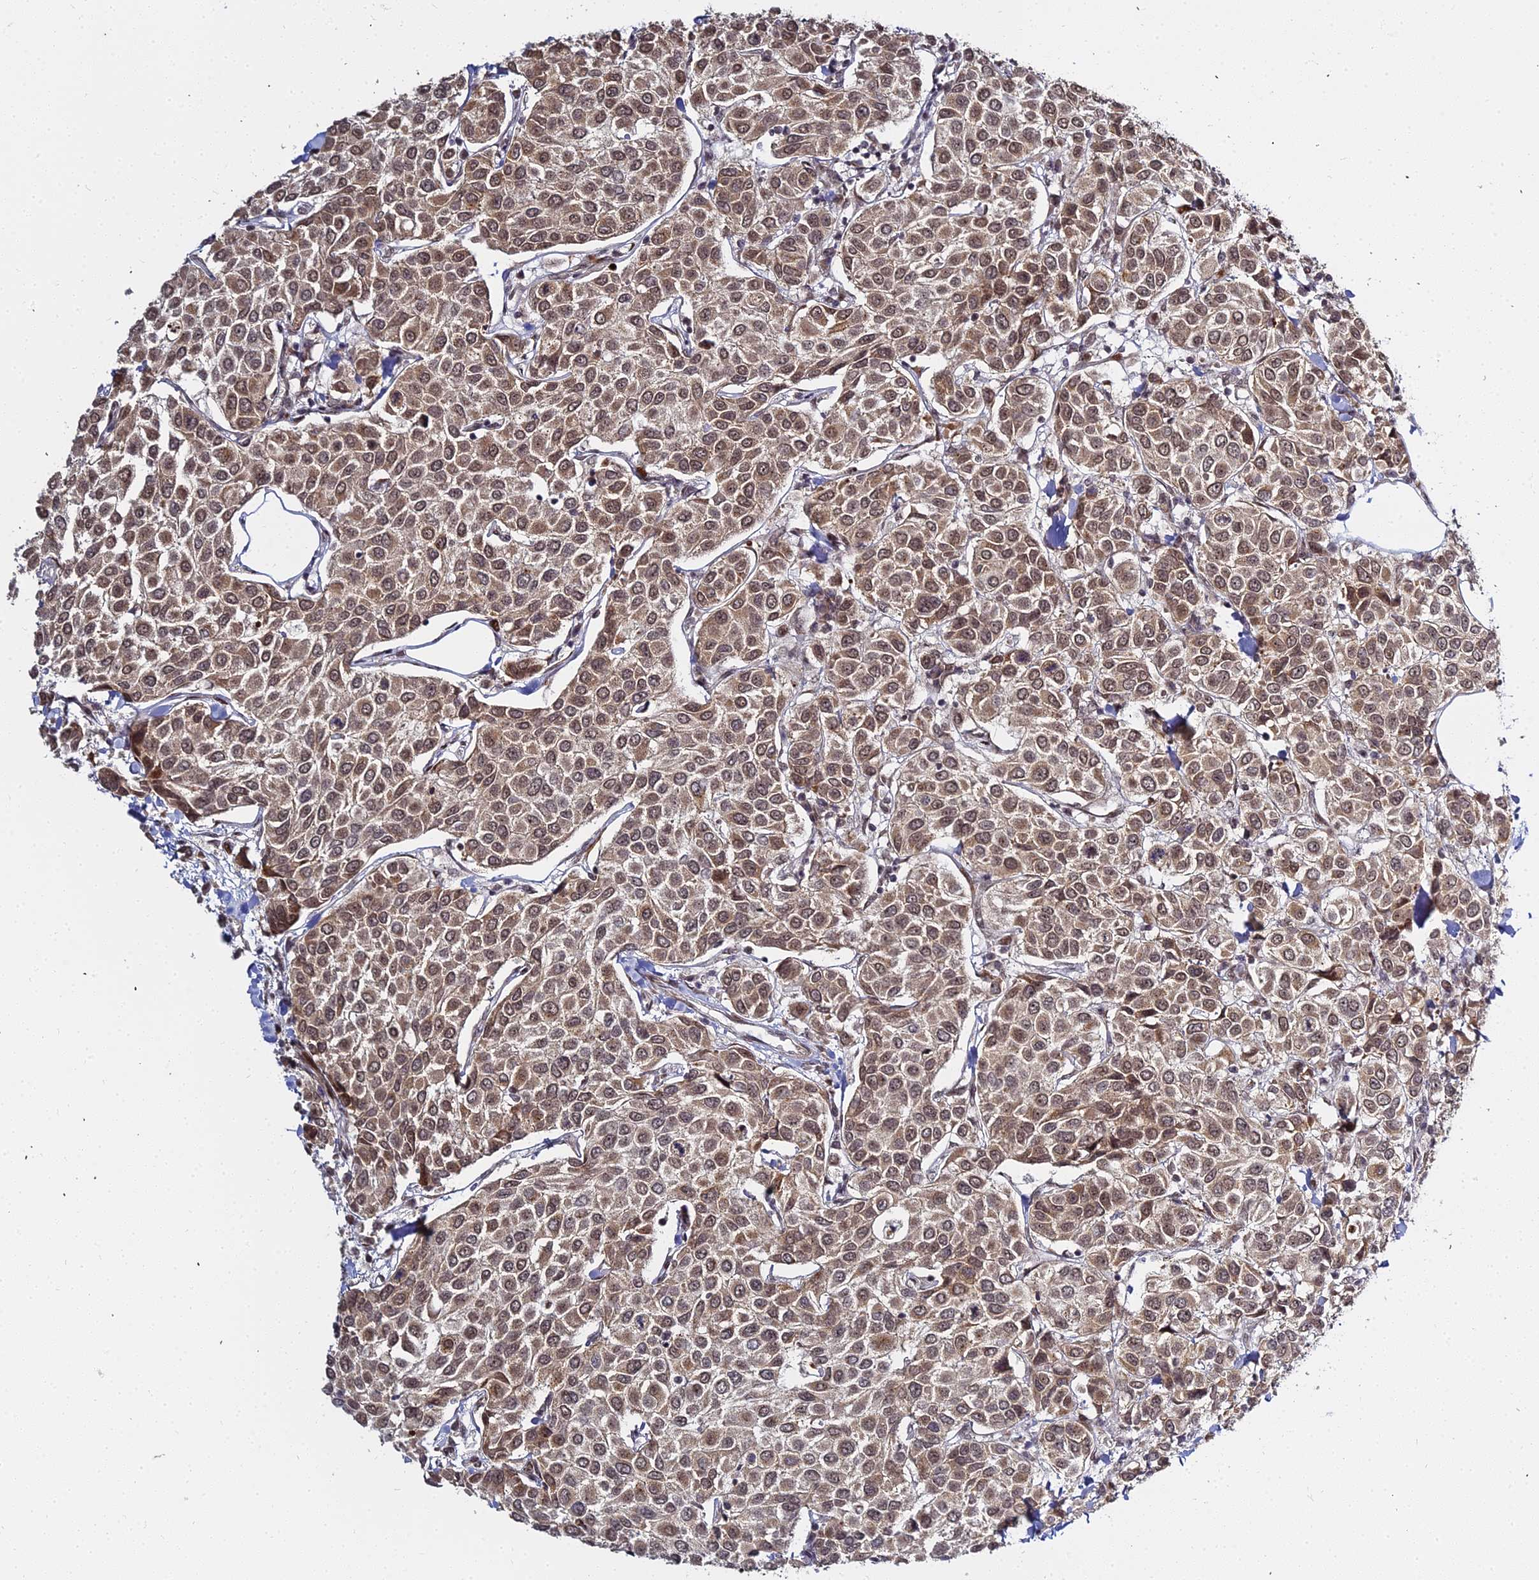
{"staining": {"intensity": "moderate", "quantity": ">75%", "location": "cytoplasmic/membranous,nuclear"}, "tissue": "breast cancer", "cell_type": "Tumor cells", "image_type": "cancer", "snomed": [{"axis": "morphology", "description": "Duct carcinoma"}, {"axis": "topography", "description": "Breast"}], "caption": "Tumor cells demonstrate medium levels of moderate cytoplasmic/membranous and nuclear positivity in approximately >75% of cells in invasive ductal carcinoma (breast). The protein of interest is stained brown, and the nuclei are stained in blue (DAB IHC with brightfield microscopy, high magnification).", "gene": "ABCA2", "patient": {"sex": "female", "age": 55}}